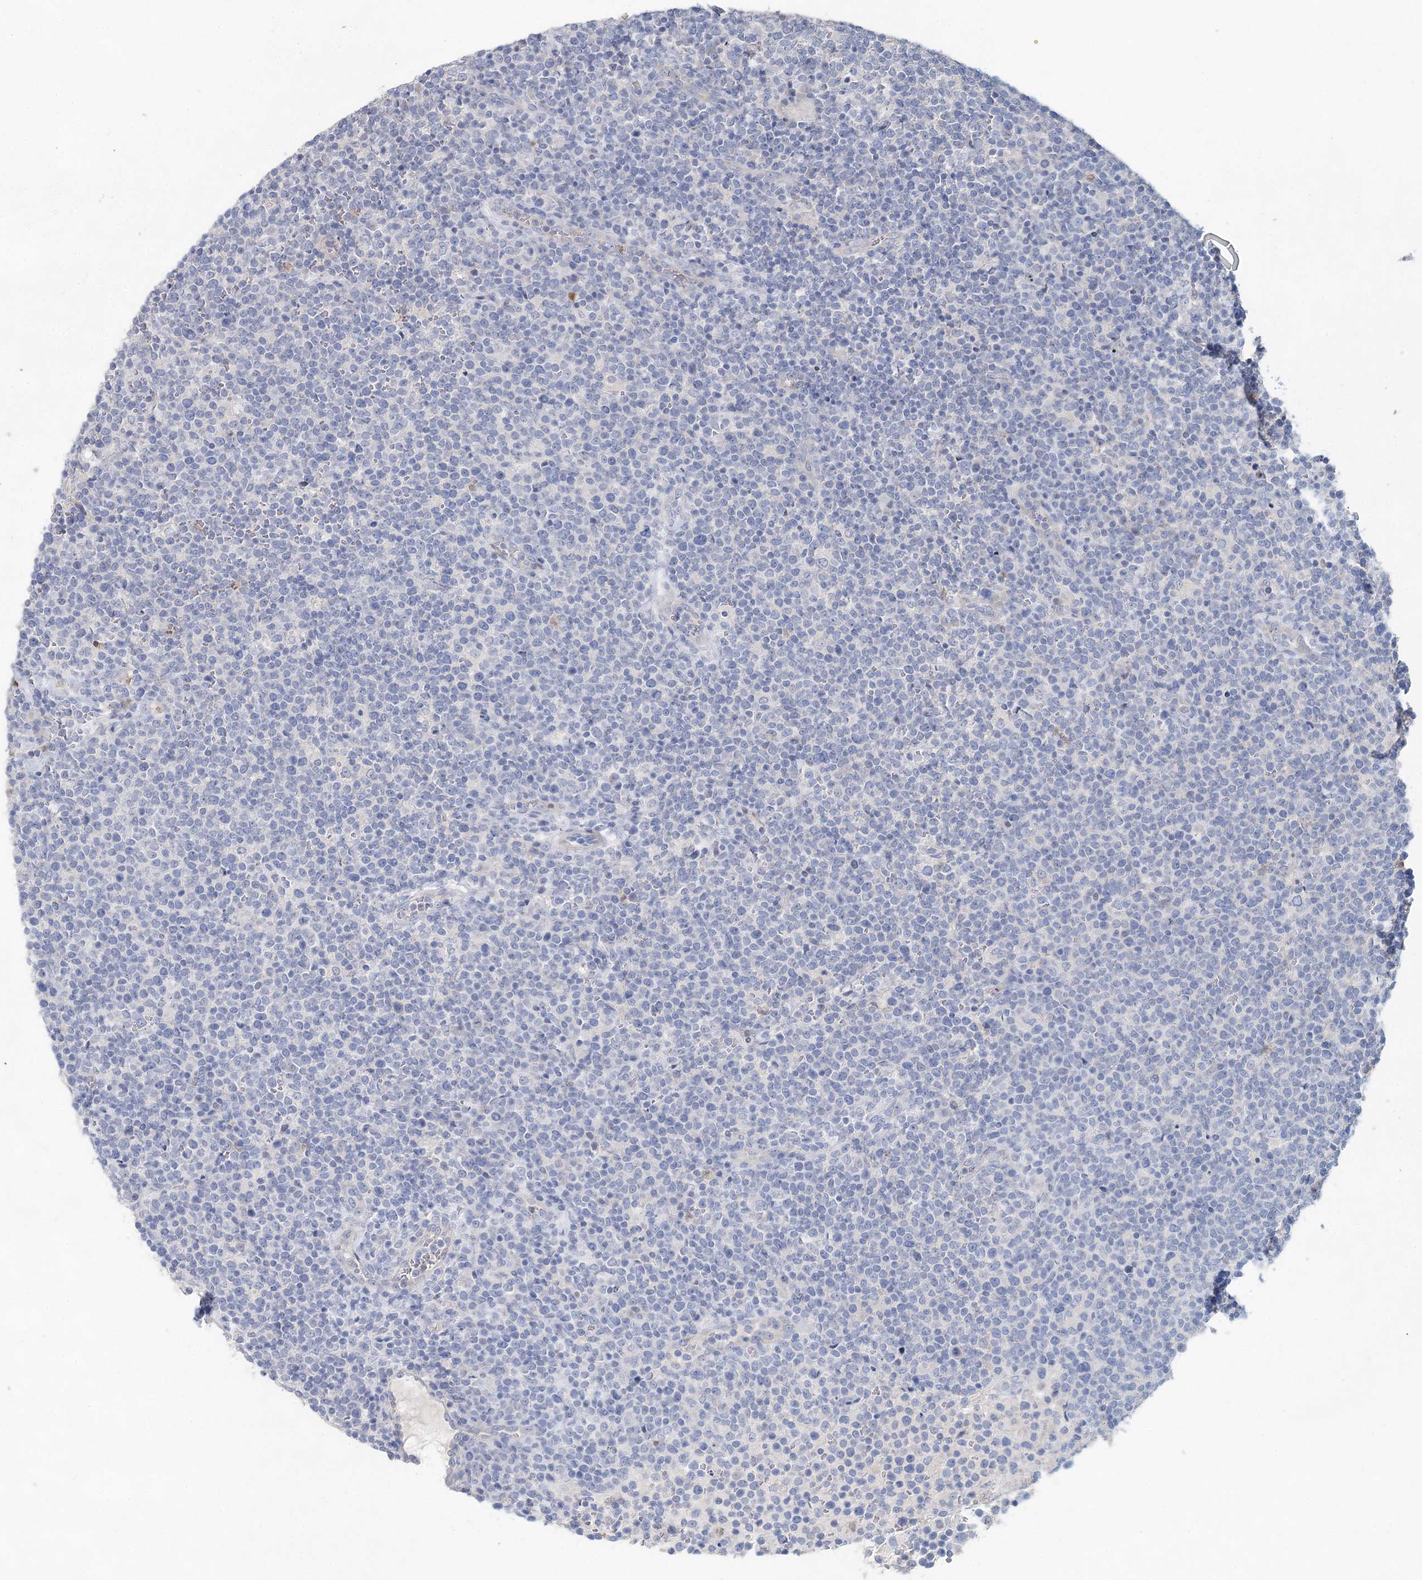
{"staining": {"intensity": "negative", "quantity": "none", "location": "none"}, "tissue": "lymphoma", "cell_type": "Tumor cells", "image_type": "cancer", "snomed": [{"axis": "morphology", "description": "Malignant lymphoma, non-Hodgkin's type, High grade"}, {"axis": "topography", "description": "Lymph node"}], "caption": "High magnification brightfield microscopy of malignant lymphoma, non-Hodgkin's type (high-grade) stained with DAB (3,3'-diaminobenzidine) (brown) and counterstained with hematoxylin (blue): tumor cells show no significant staining. The staining is performed using DAB (3,3'-diaminobenzidine) brown chromogen with nuclei counter-stained in using hematoxylin.", "gene": "MYL6B", "patient": {"sex": "male", "age": 61}}